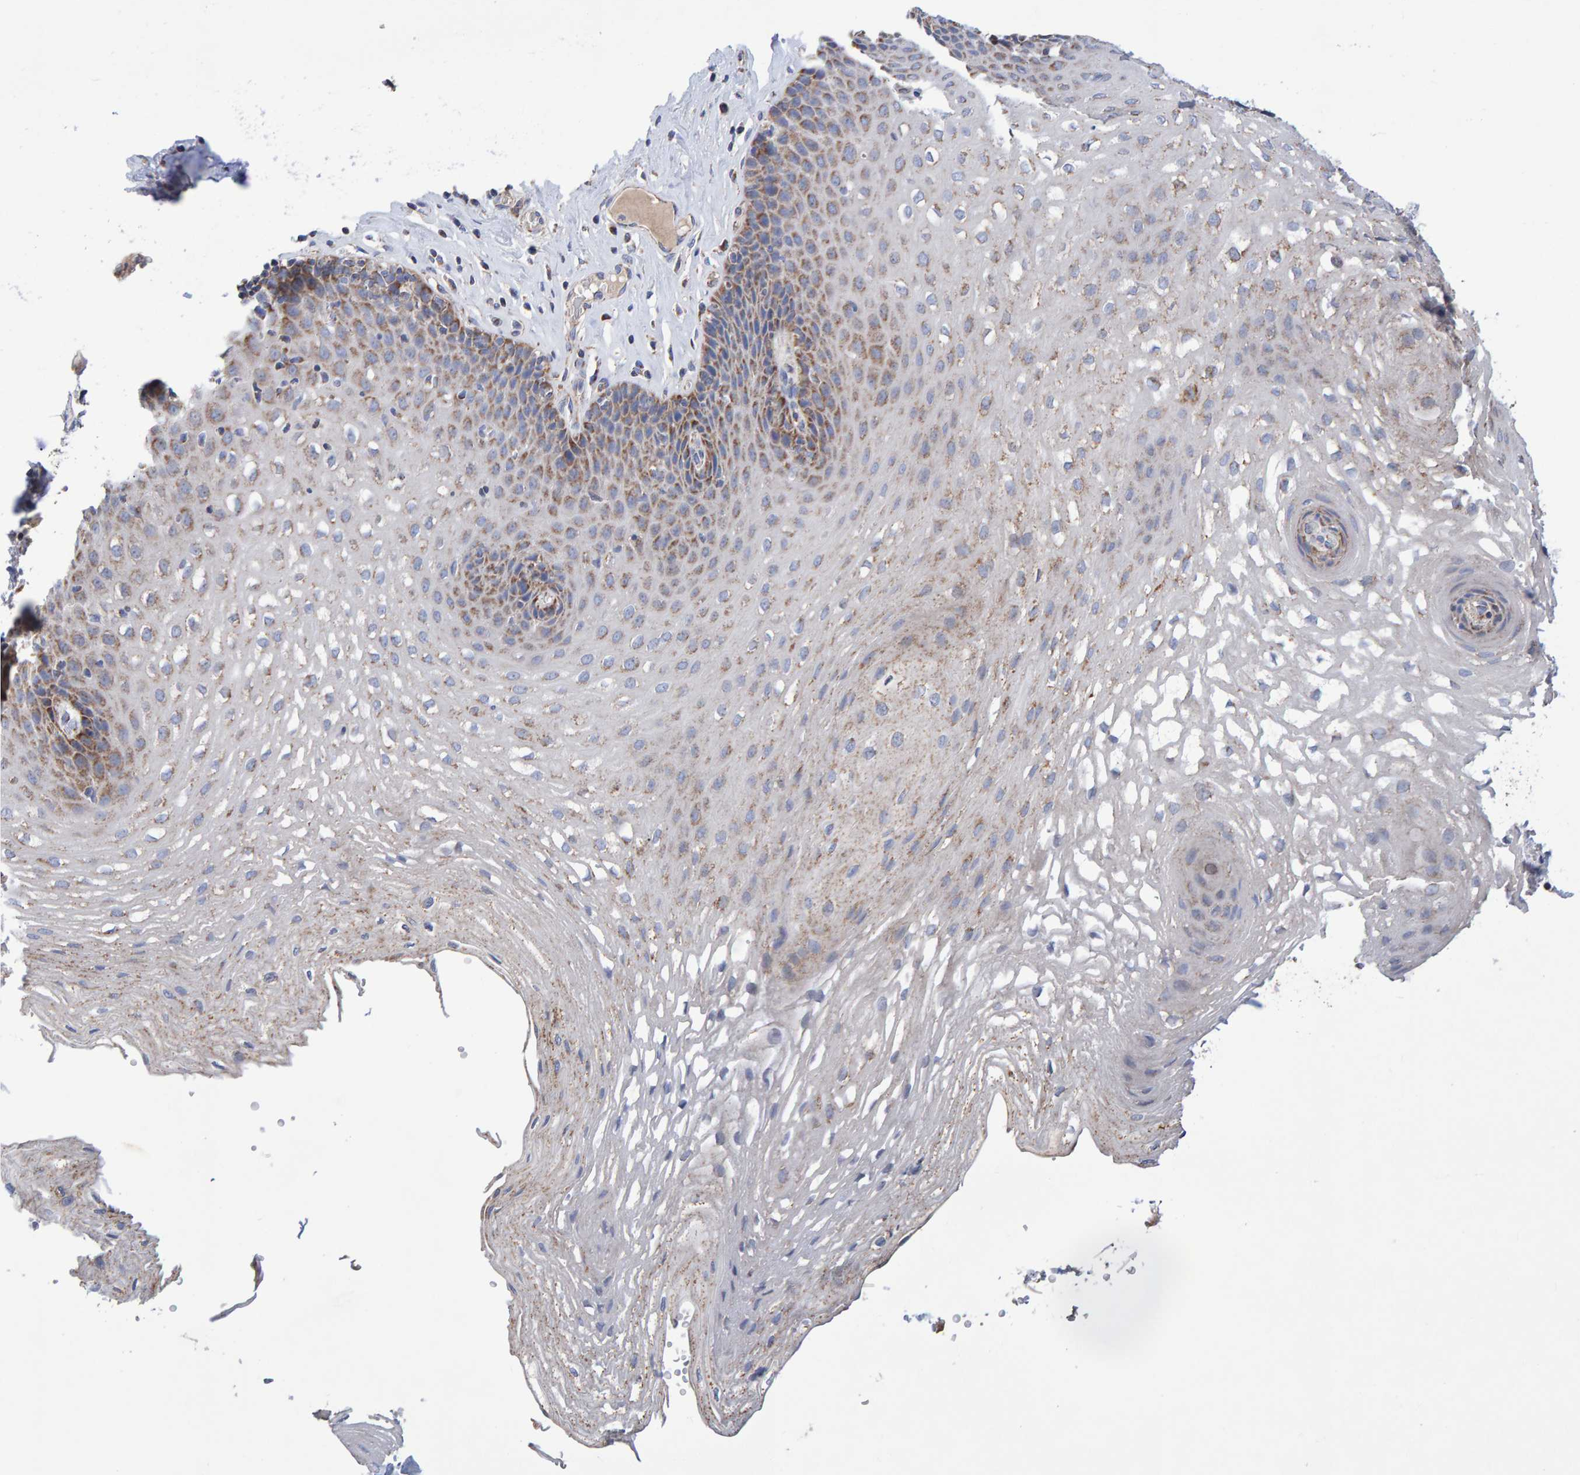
{"staining": {"intensity": "moderate", "quantity": "25%-75%", "location": "cytoplasmic/membranous"}, "tissue": "esophagus", "cell_type": "Squamous epithelial cells", "image_type": "normal", "snomed": [{"axis": "morphology", "description": "Normal tissue, NOS"}, {"axis": "topography", "description": "Esophagus"}], "caption": "Immunohistochemical staining of unremarkable human esophagus demonstrates 25%-75% levels of moderate cytoplasmic/membranous protein expression in about 25%-75% of squamous epithelial cells. (Brightfield microscopy of DAB IHC at high magnification).", "gene": "EFR3A", "patient": {"sex": "female", "age": 66}}